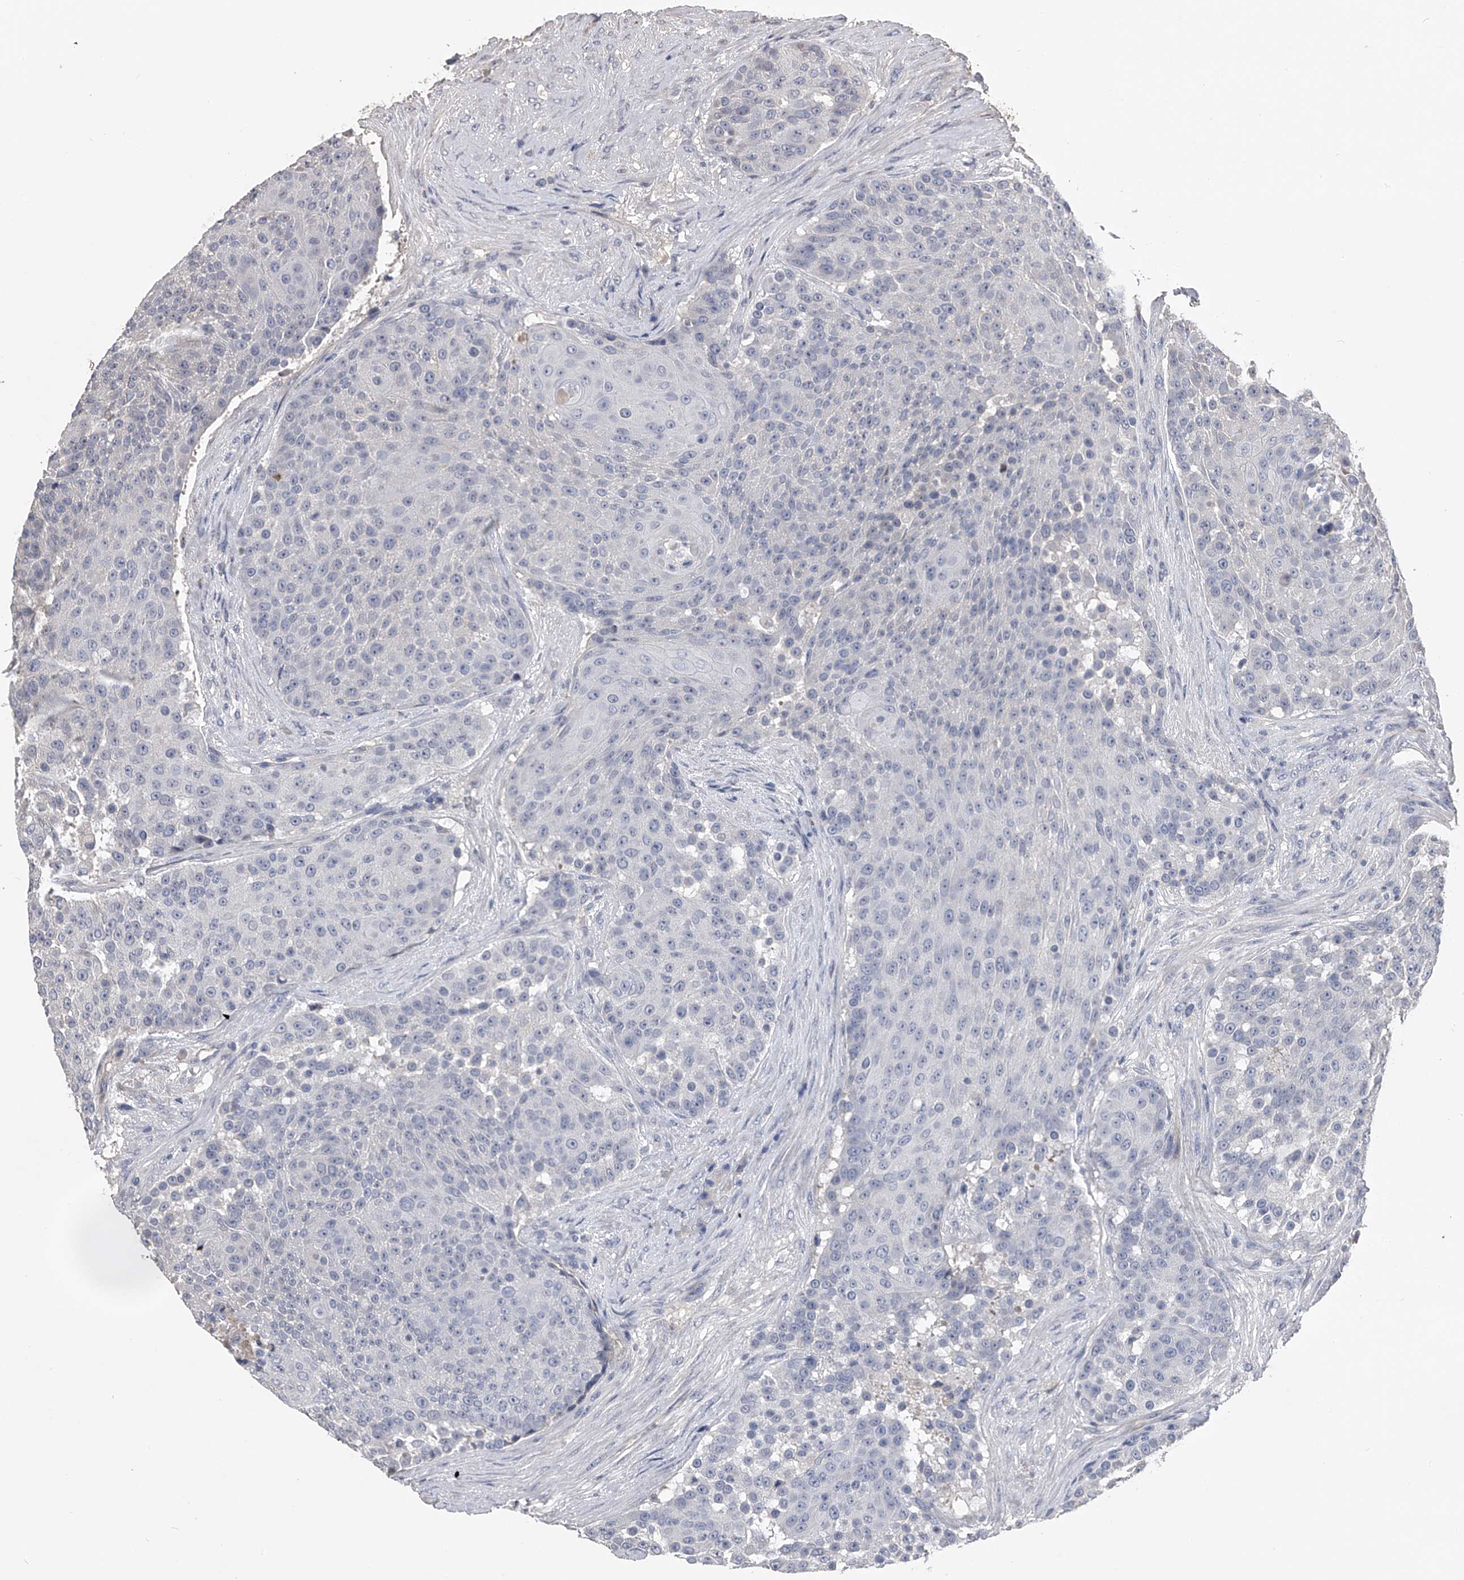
{"staining": {"intensity": "negative", "quantity": "none", "location": "none"}, "tissue": "urothelial cancer", "cell_type": "Tumor cells", "image_type": "cancer", "snomed": [{"axis": "morphology", "description": "Urothelial carcinoma, High grade"}, {"axis": "topography", "description": "Urinary bladder"}], "caption": "Immunohistochemistry (IHC) micrograph of neoplastic tissue: high-grade urothelial carcinoma stained with DAB exhibits no significant protein staining in tumor cells.", "gene": "MDN1", "patient": {"sex": "female", "age": 63}}